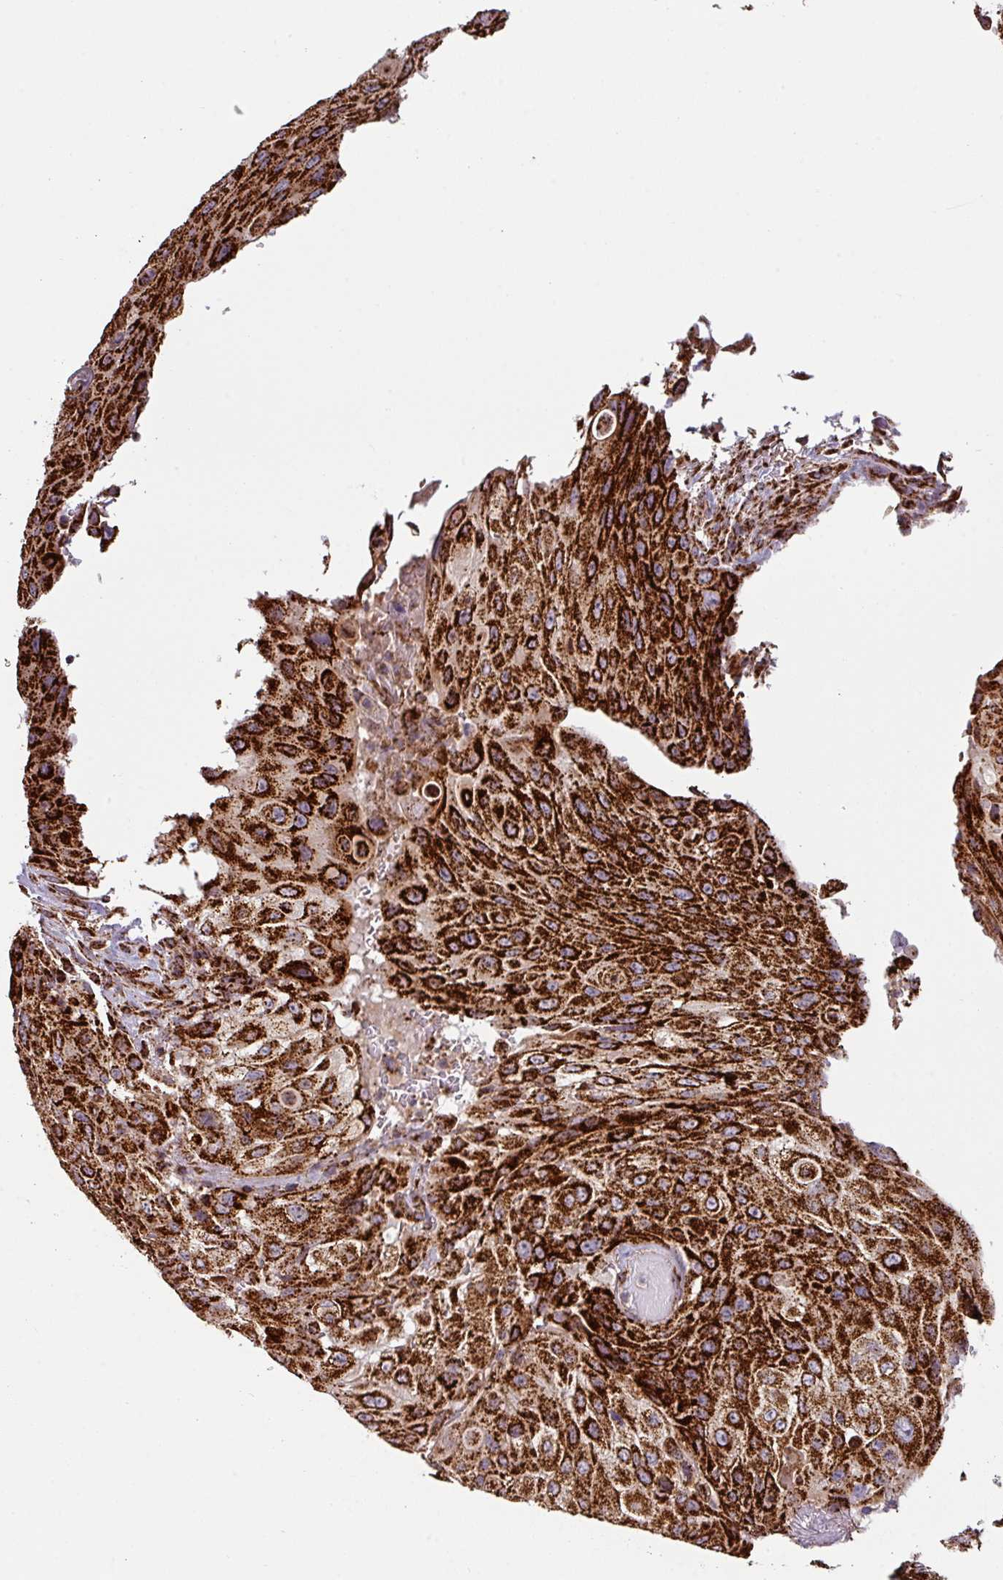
{"staining": {"intensity": "strong", "quantity": ">75%", "location": "cytoplasmic/membranous"}, "tissue": "cervical cancer", "cell_type": "Tumor cells", "image_type": "cancer", "snomed": [{"axis": "morphology", "description": "Squamous cell carcinoma, NOS"}, {"axis": "topography", "description": "Cervix"}], "caption": "A brown stain shows strong cytoplasmic/membranous positivity of a protein in squamous cell carcinoma (cervical) tumor cells.", "gene": "TRAP1", "patient": {"sex": "female", "age": 42}}